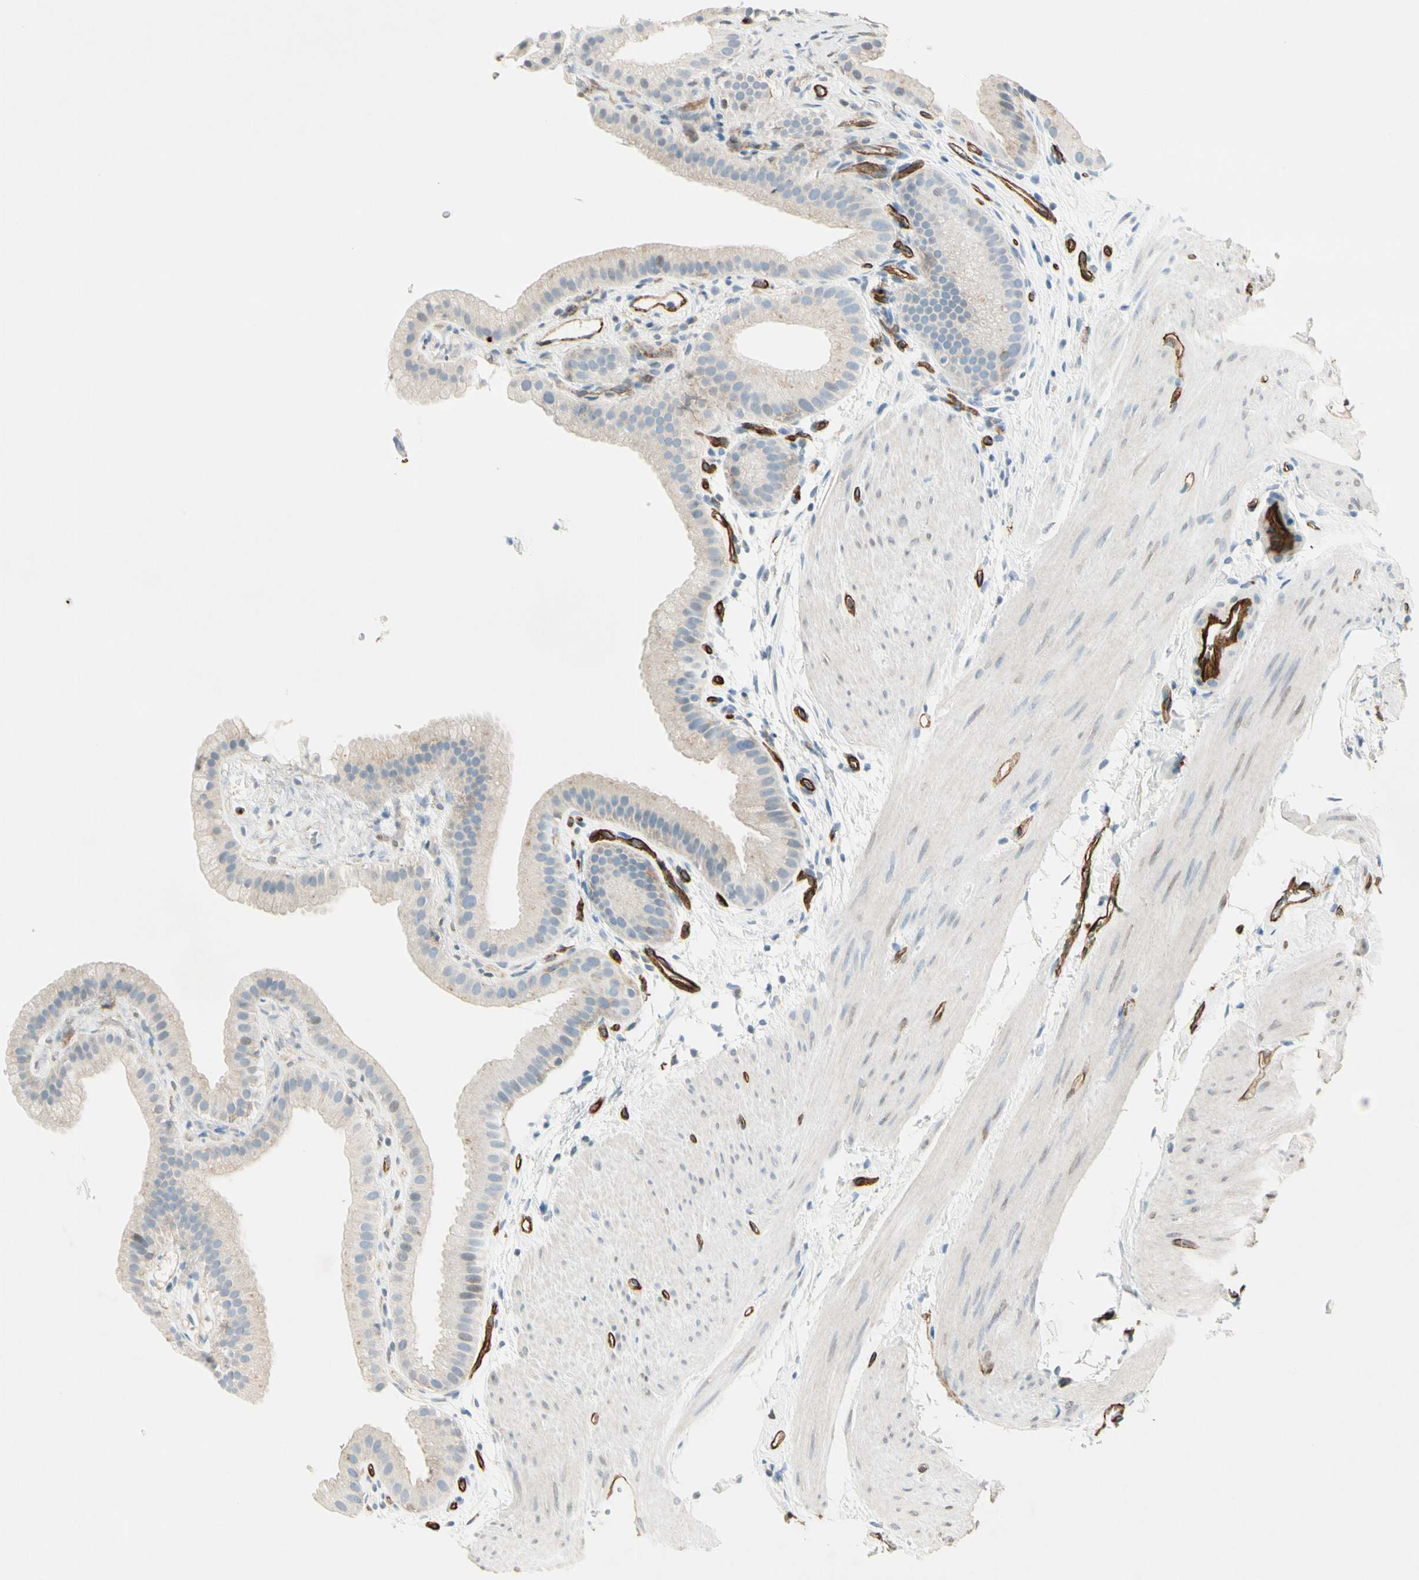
{"staining": {"intensity": "weak", "quantity": "<25%", "location": "cytoplasmic/membranous"}, "tissue": "gallbladder", "cell_type": "Glandular cells", "image_type": "normal", "snomed": [{"axis": "morphology", "description": "Normal tissue, NOS"}, {"axis": "topography", "description": "Gallbladder"}], "caption": "Immunohistochemistry (IHC) micrograph of unremarkable human gallbladder stained for a protein (brown), which exhibits no staining in glandular cells. (Stains: DAB (3,3'-diaminobenzidine) IHC with hematoxylin counter stain, Microscopy: brightfield microscopy at high magnification).", "gene": "CD93", "patient": {"sex": "female", "age": 64}}